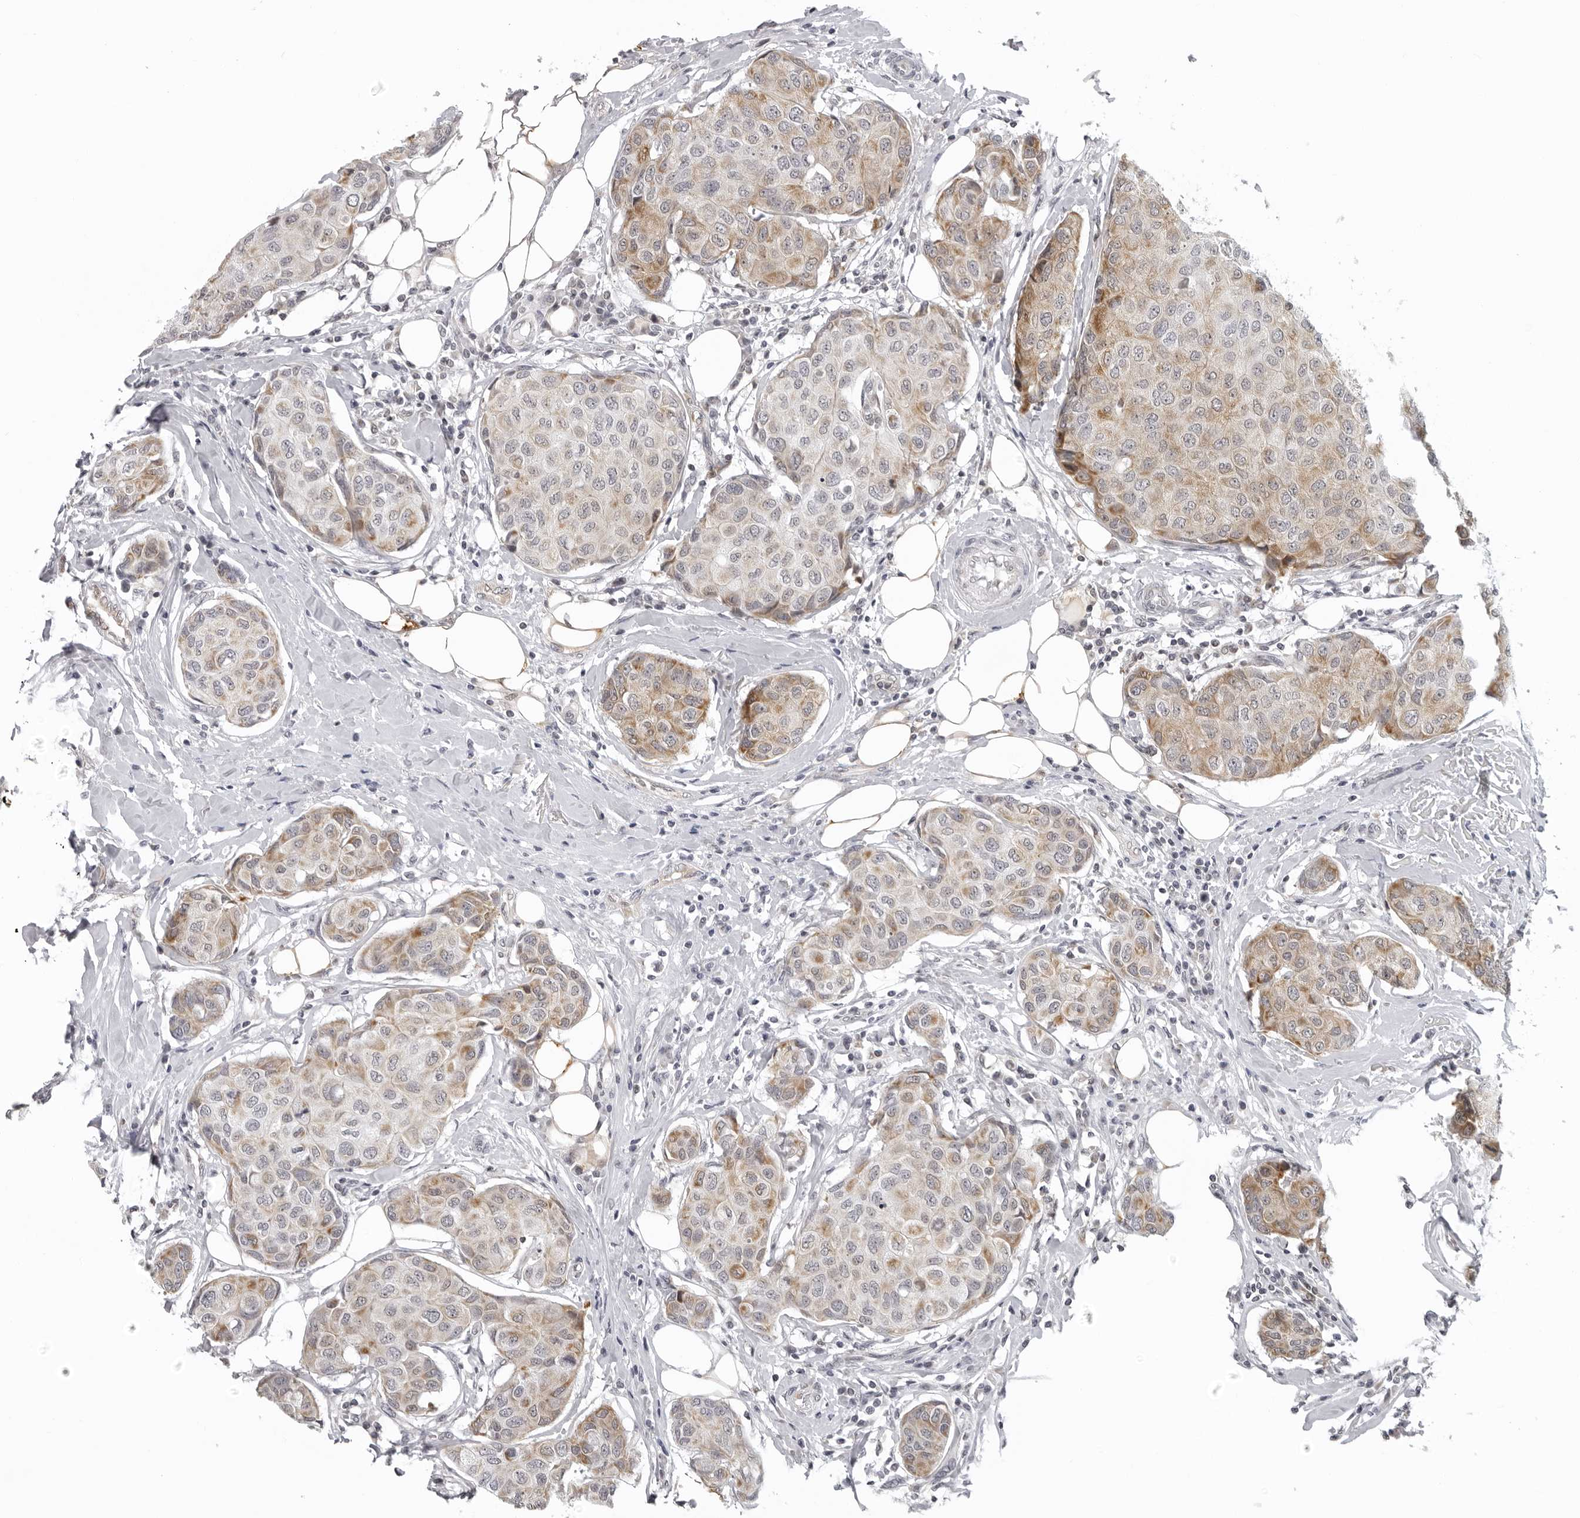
{"staining": {"intensity": "weak", "quantity": "25%-75%", "location": "cytoplasmic/membranous"}, "tissue": "breast cancer", "cell_type": "Tumor cells", "image_type": "cancer", "snomed": [{"axis": "morphology", "description": "Duct carcinoma"}, {"axis": "topography", "description": "Breast"}], "caption": "Immunohistochemistry (IHC) photomicrograph of breast cancer stained for a protein (brown), which demonstrates low levels of weak cytoplasmic/membranous positivity in about 25%-75% of tumor cells.", "gene": "MRPS15", "patient": {"sex": "female", "age": 80}}